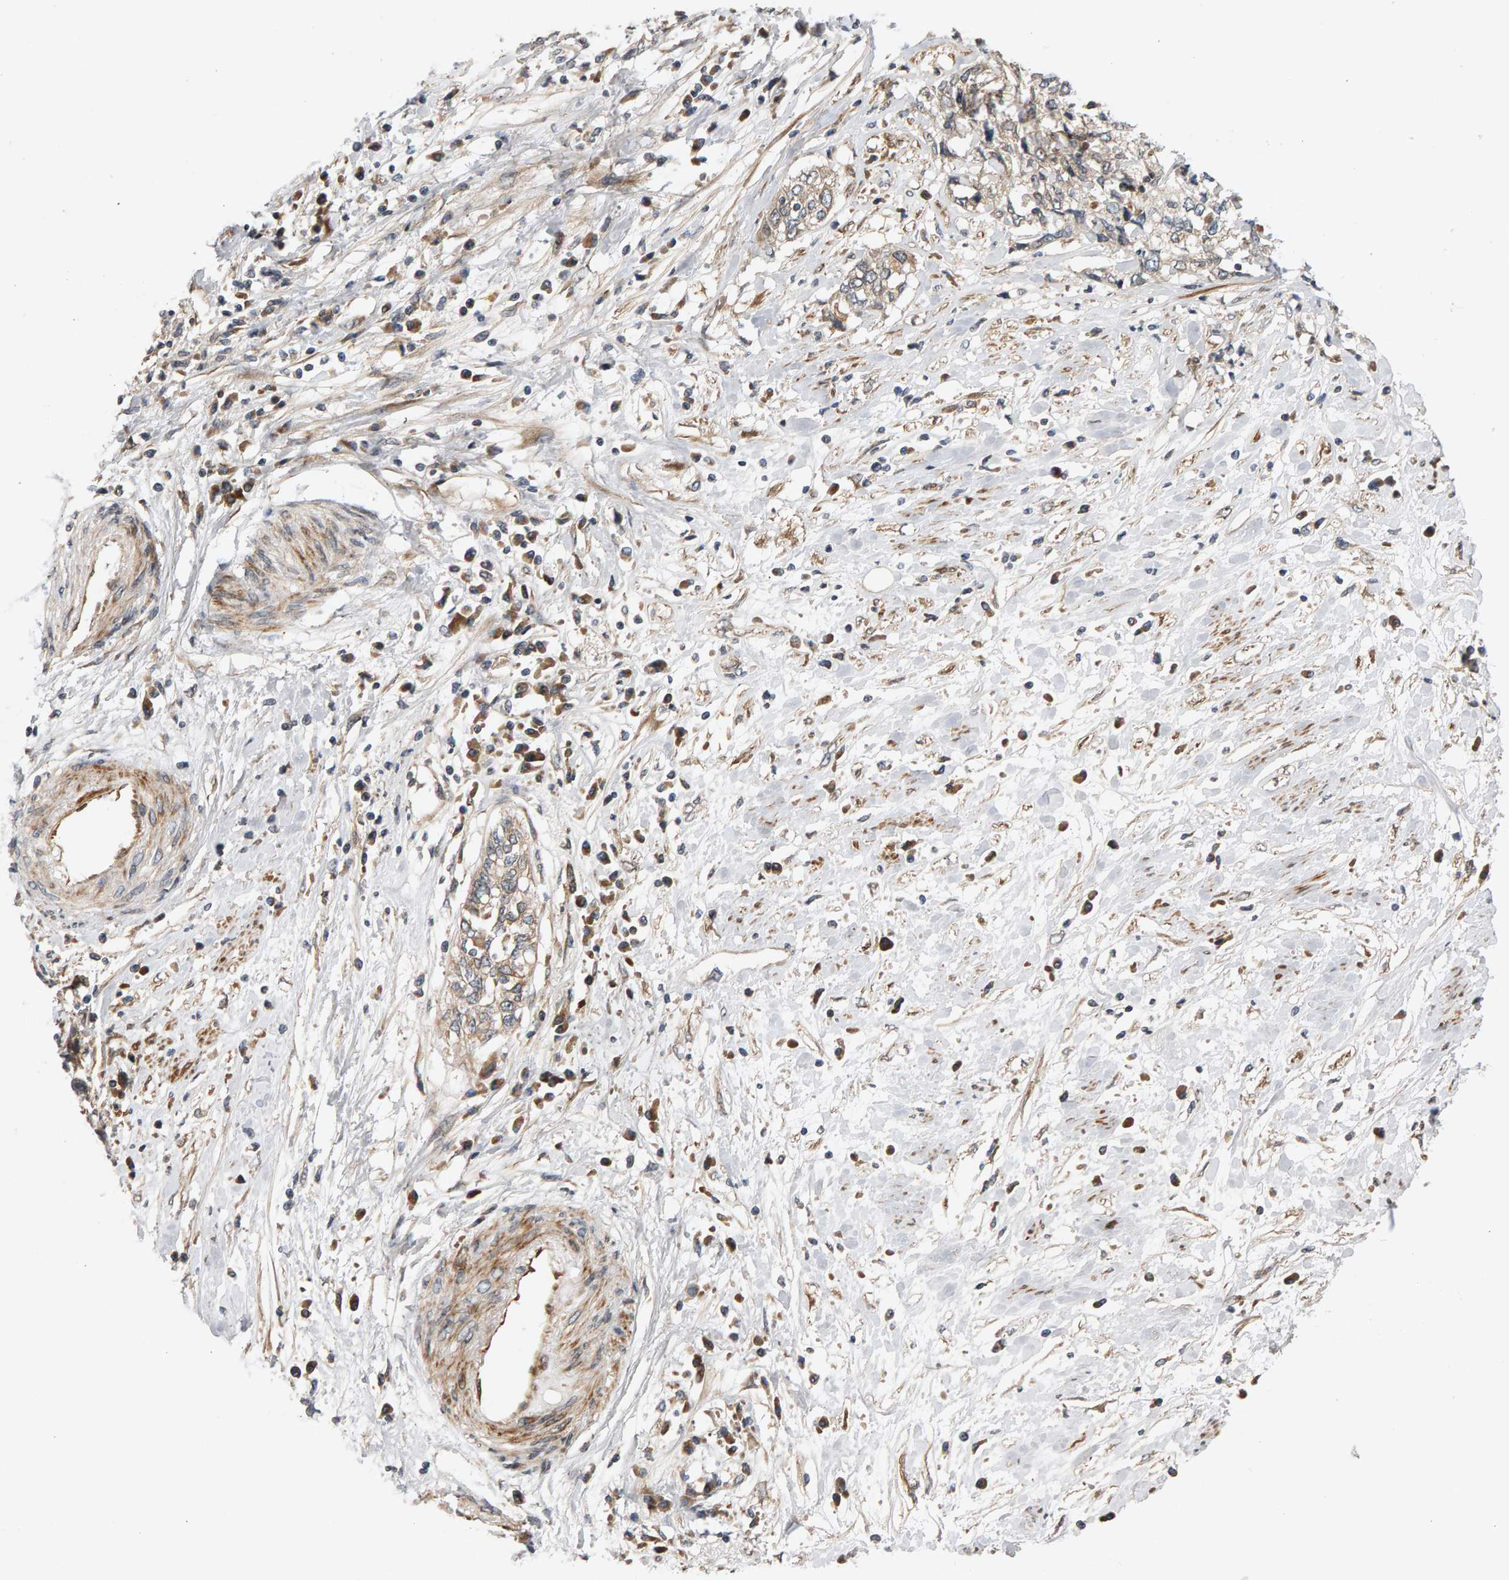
{"staining": {"intensity": "weak", "quantity": "25%-75%", "location": "cytoplasmic/membranous"}, "tissue": "cervical cancer", "cell_type": "Tumor cells", "image_type": "cancer", "snomed": [{"axis": "morphology", "description": "Squamous cell carcinoma, NOS"}, {"axis": "topography", "description": "Cervix"}], "caption": "Immunohistochemistry of cervical cancer demonstrates low levels of weak cytoplasmic/membranous staining in about 25%-75% of tumor cells.", "gene": "BAHCC1", "patient": {"sex": "female", "age": 57}}